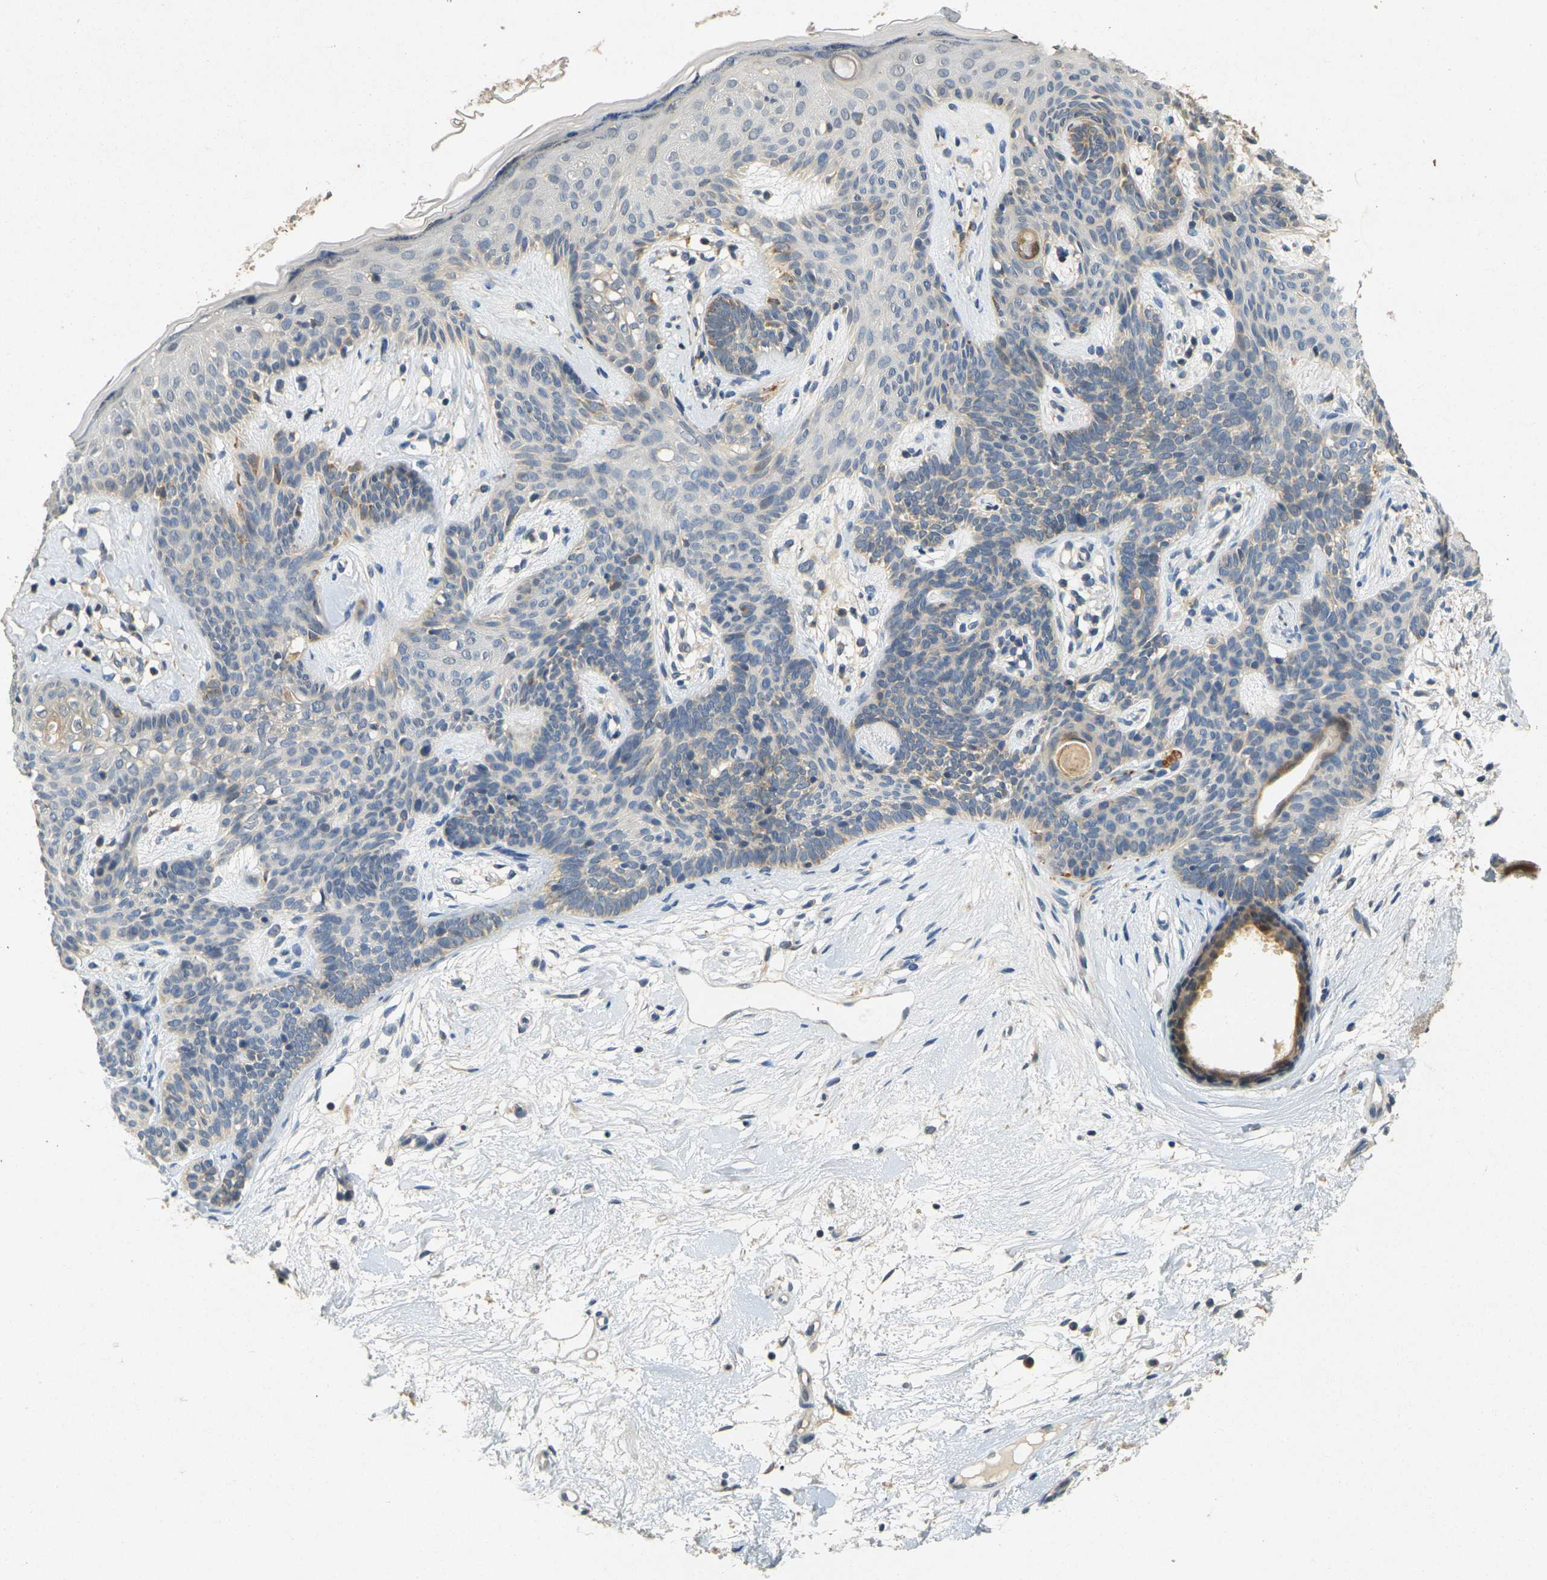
{"staining": {"intensity": "weak", "quantity": "<25%", "location": "cytoplasmic/membranous"}, "tissue": "skin cancer", "cell_type": "Tumor cells", "image_type": "cancer", "snomed": [{"axis": "morphology", "description": "Developmental malformation"}, {"axis": "morphology", "description": "Basal cell carcinoma"}, {"axis": "topography", "description": "Skin"}], "caption": "Immunohistochemistry (IHC) micrograph of skin cancer (basal cell carcinoma) stained for a protein (brown), which reveals no expression in tumor cells.", "gene": "GDAP1", "patient": {"sex": "female", "age": 62}}